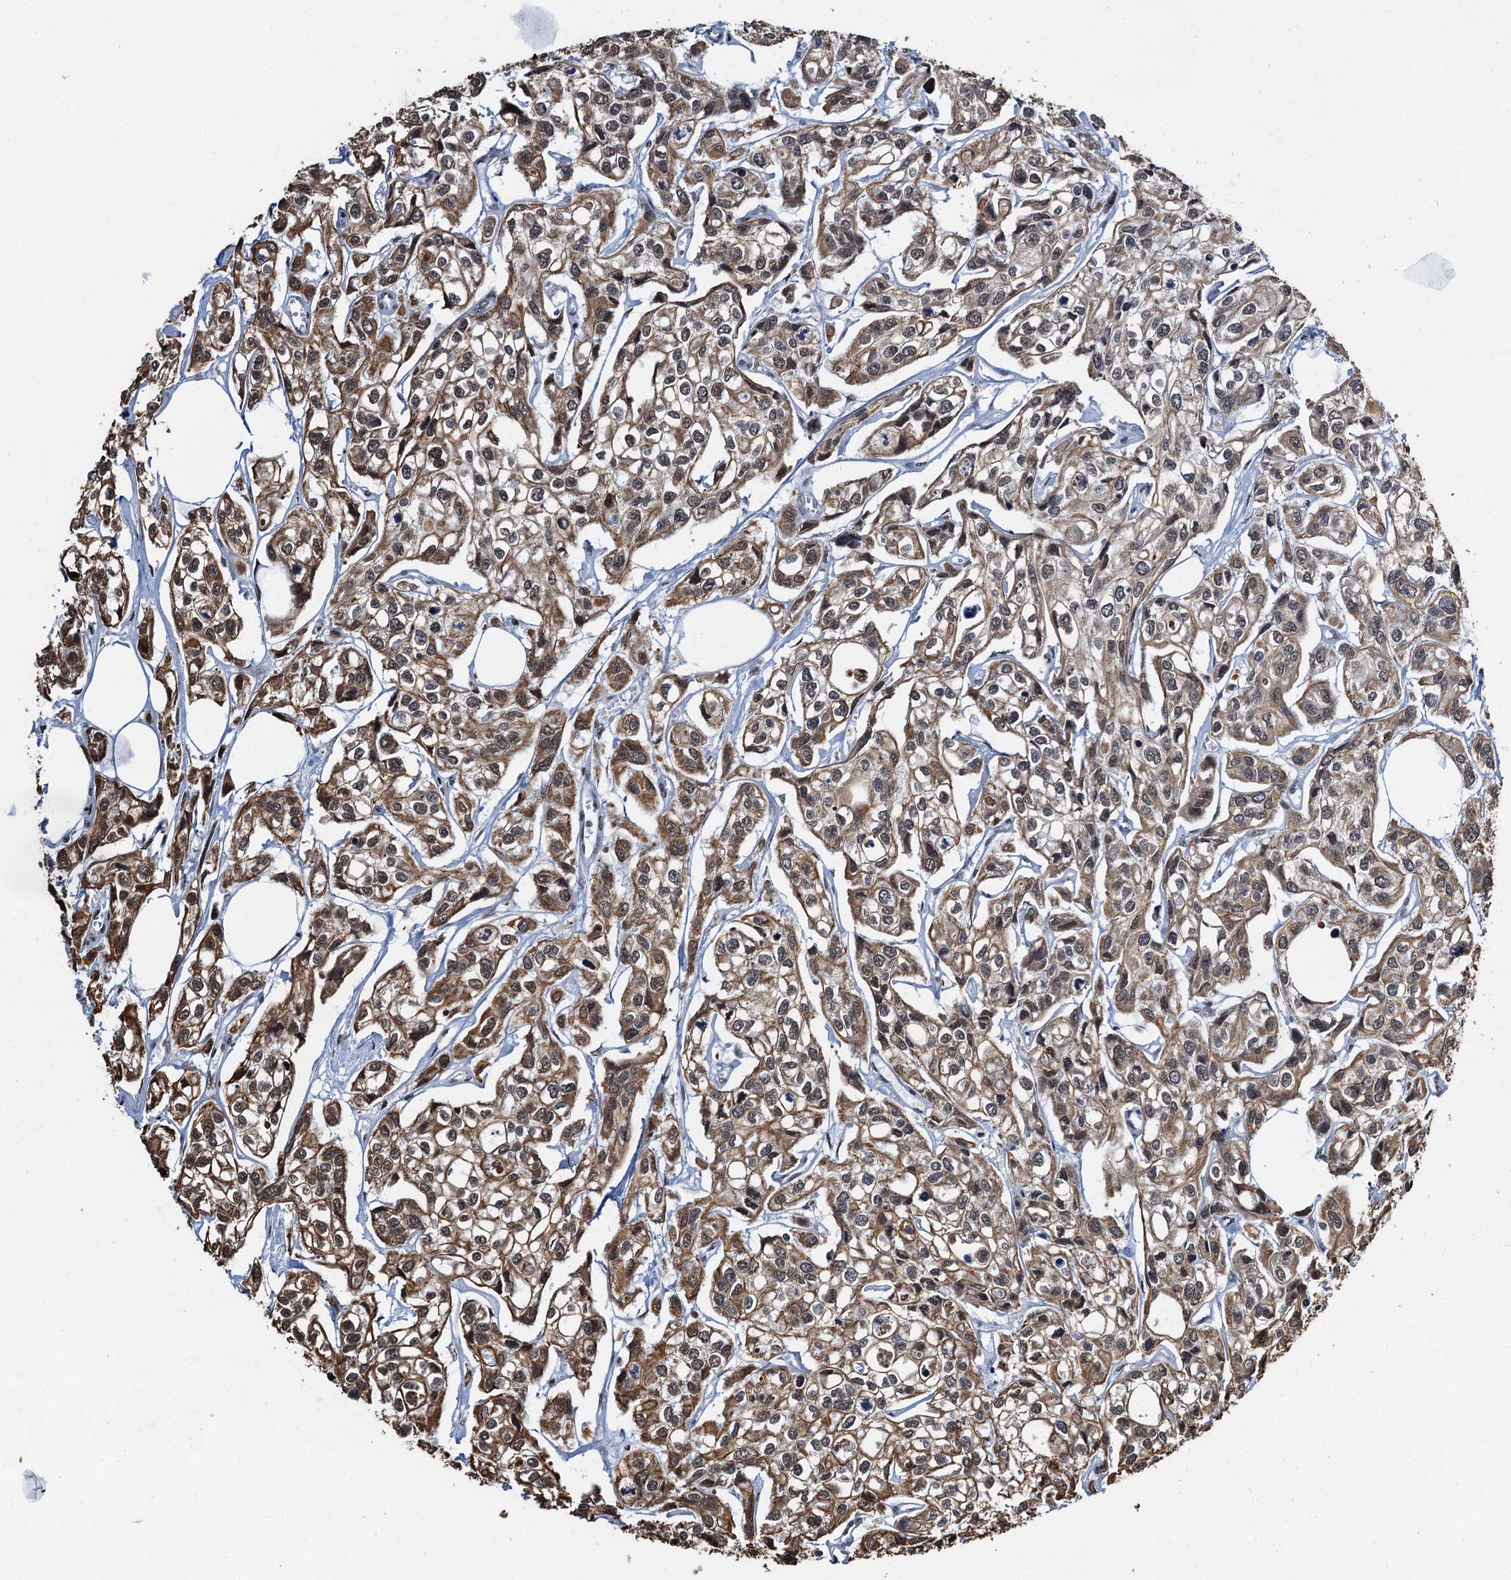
{"staining": {"intensity": "moderate", "quantity": ">75%", "location": "cytoplasmic/membranous,nuclear"}, "tissue": "urothelial cancer", "cell_type": "Tumor cells", "image_type": "cancer", "snomed": [{"axis": "morphology", "description": "Urothelial carcinoma, High grade"}, {"axis": "topography", "description": "Urinary bladder"}], "caption": "A histopathology image showing moderate cytoplasmic/membranous and nuclear positivity in approximately >75% of tumor cells in urothelial cancer, as visualized by brown immunohistochemical staining.", "gene": "ZNF609", "patient": {"sex": "male", "age": 67}}